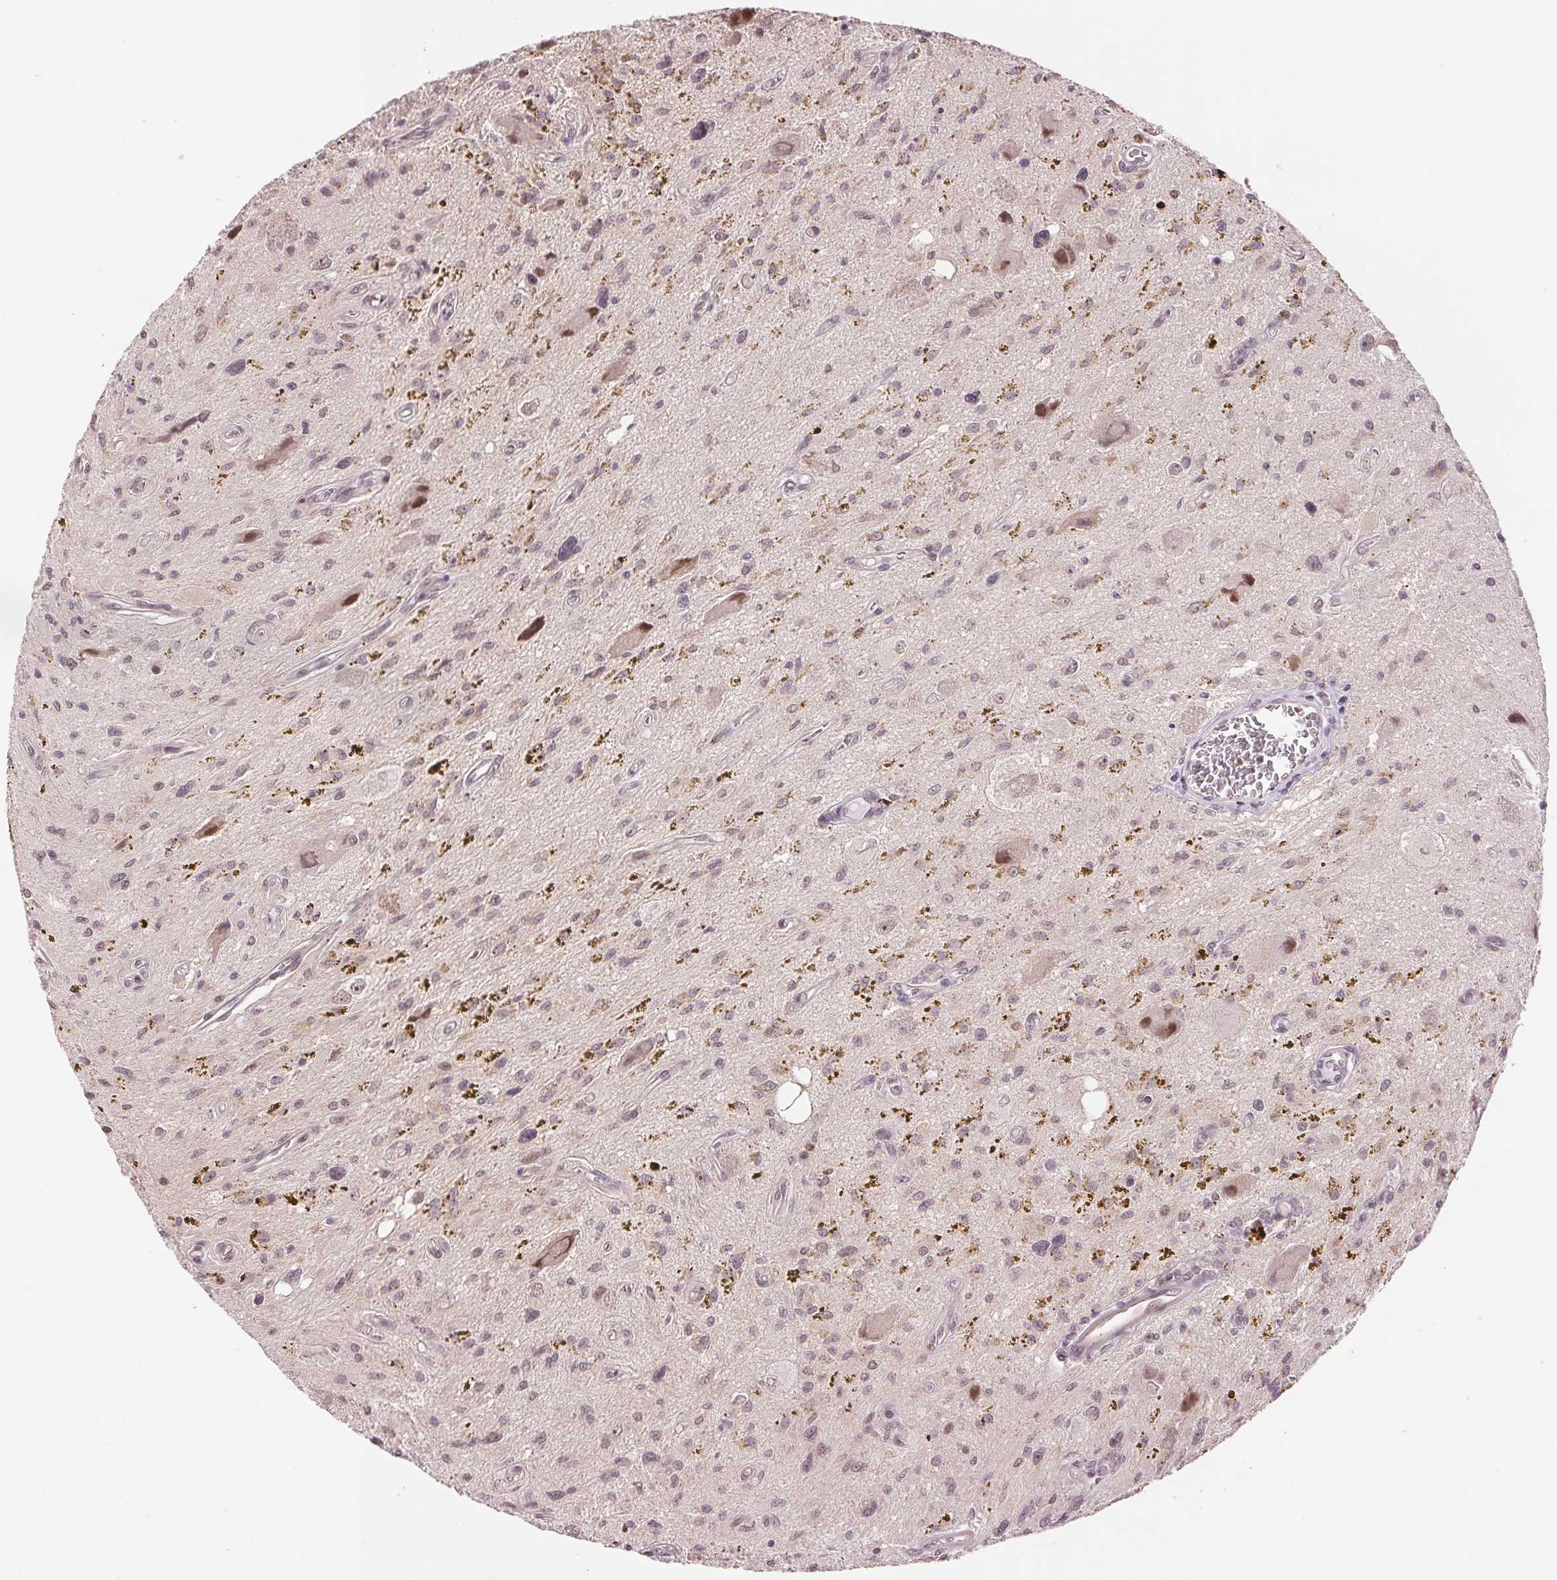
{"staining": {"intensity": "weak", "quantity": "25%-75%", "location": "nuclear"}, "tissue": "glioma", "cell_type": "Tumor cells", "image_type": "cancer", "snomed": [{"axis": "morphology", "description": "Glioma, malignant, Low grade"}, {"axis": "topography", "description": "Cerebellum"}], "caption": "Weak nuclear expression for a protein is seen in about 25%-75% of tumor cells of glioma using immunohistochemistry (IHC).", "gene": "GRHL3", "patient": {"sex": "female", "age": 14}}